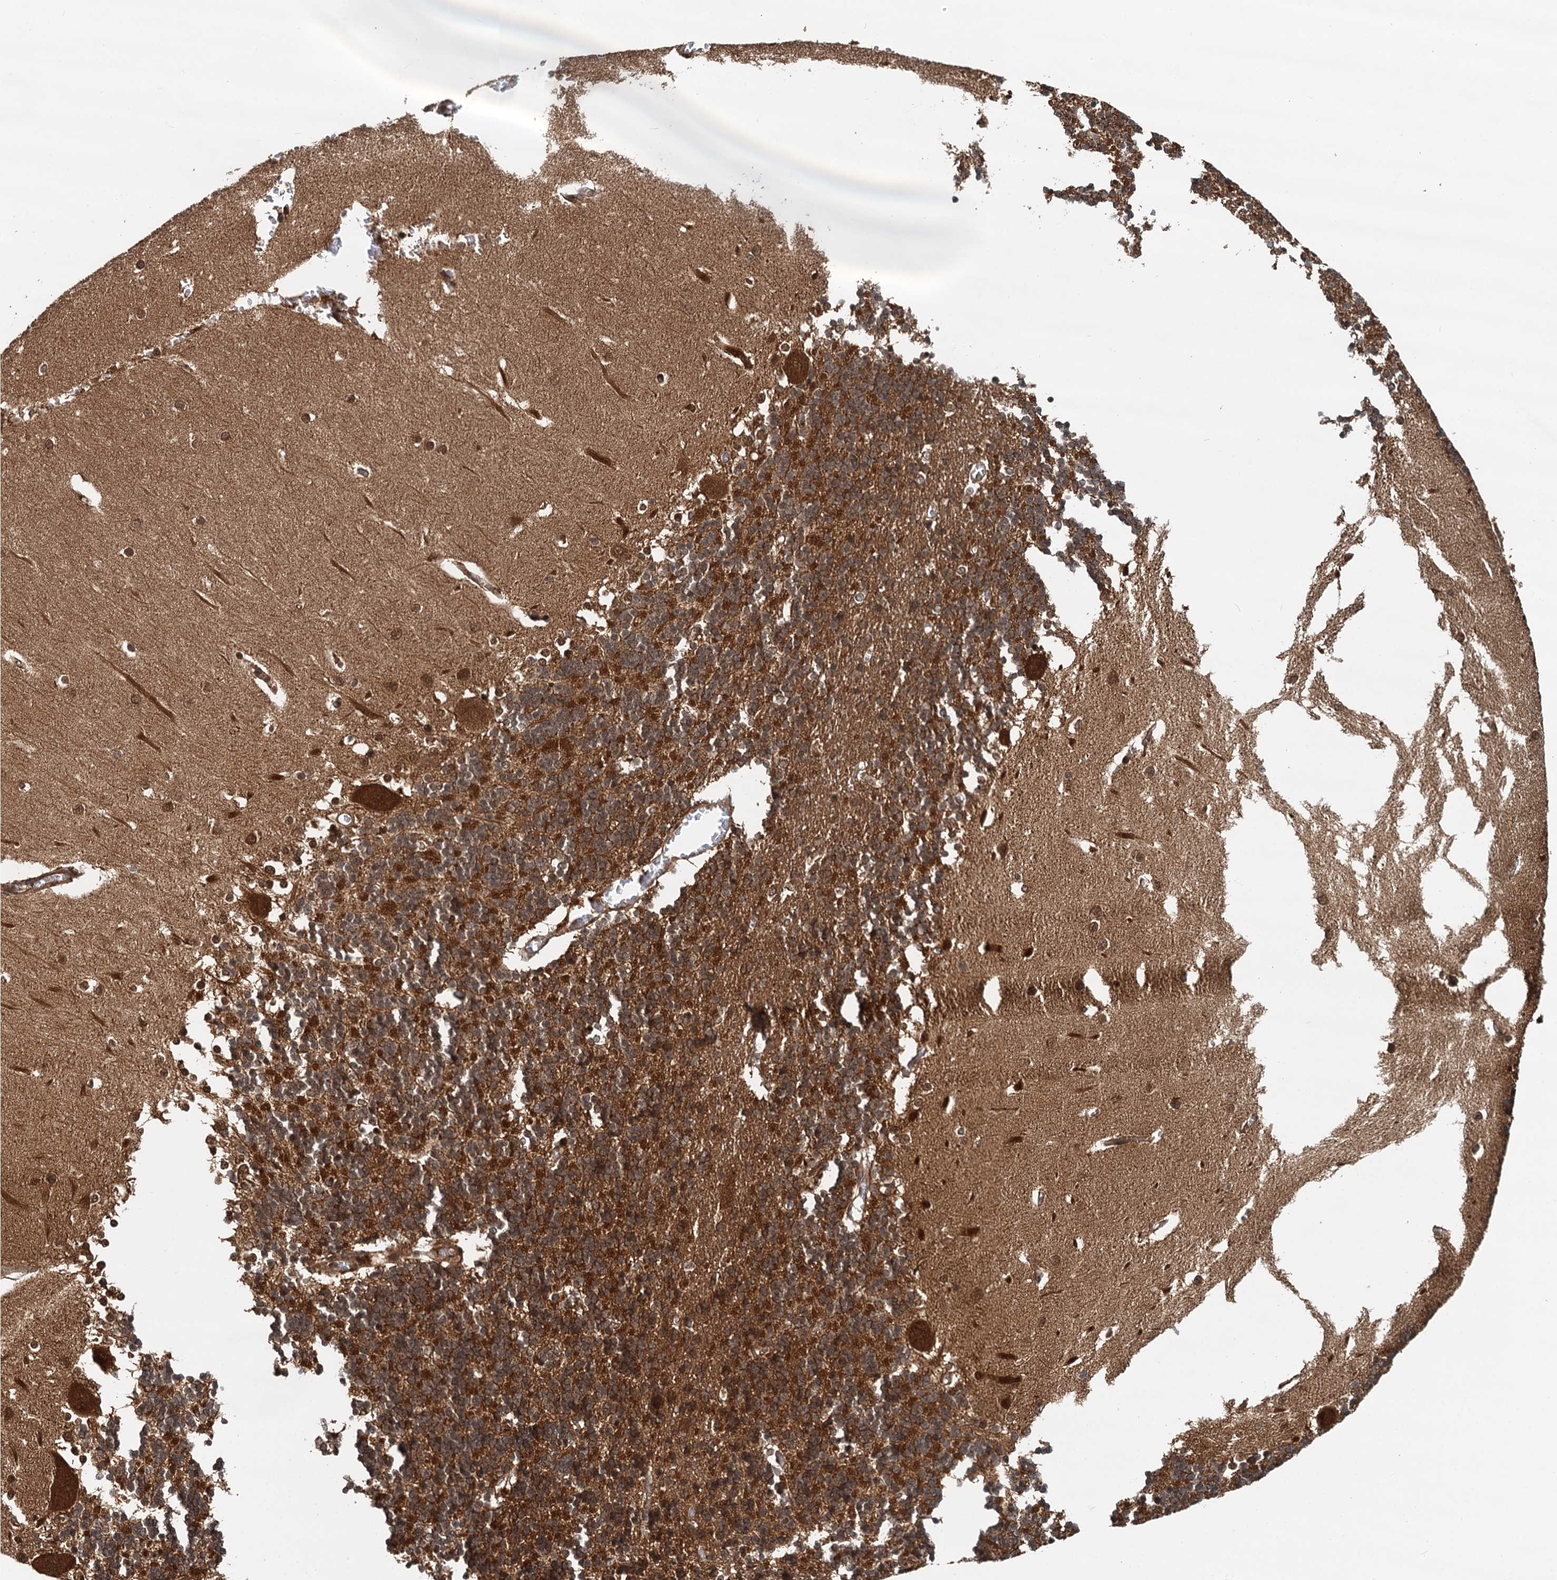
{"staining": {"intensity": "strong", "quantity": ">75%", "location": "cytoplasmic/membranous"}, "tissue": "cerebellum", "cell_type": "Cells in granular layer", "image_type": "normal", "snomed": [{"axis": "morphology", "description": "Normal tissue, NOS"}, {"axis": "topography", "description": "Cerebellum"}], "caption": "Immunohistochemistry histopathology image of benign cerebellum: cerebellum stained using IHC exhibits high levels of strong protein expression localized specifically in the cytoplasmic/membranous of cells in granular layer, appearing as a cytoplasmic/membranous brown color.", "gene": "STUB1", "patient": {"sex": "male", "age": 37}}